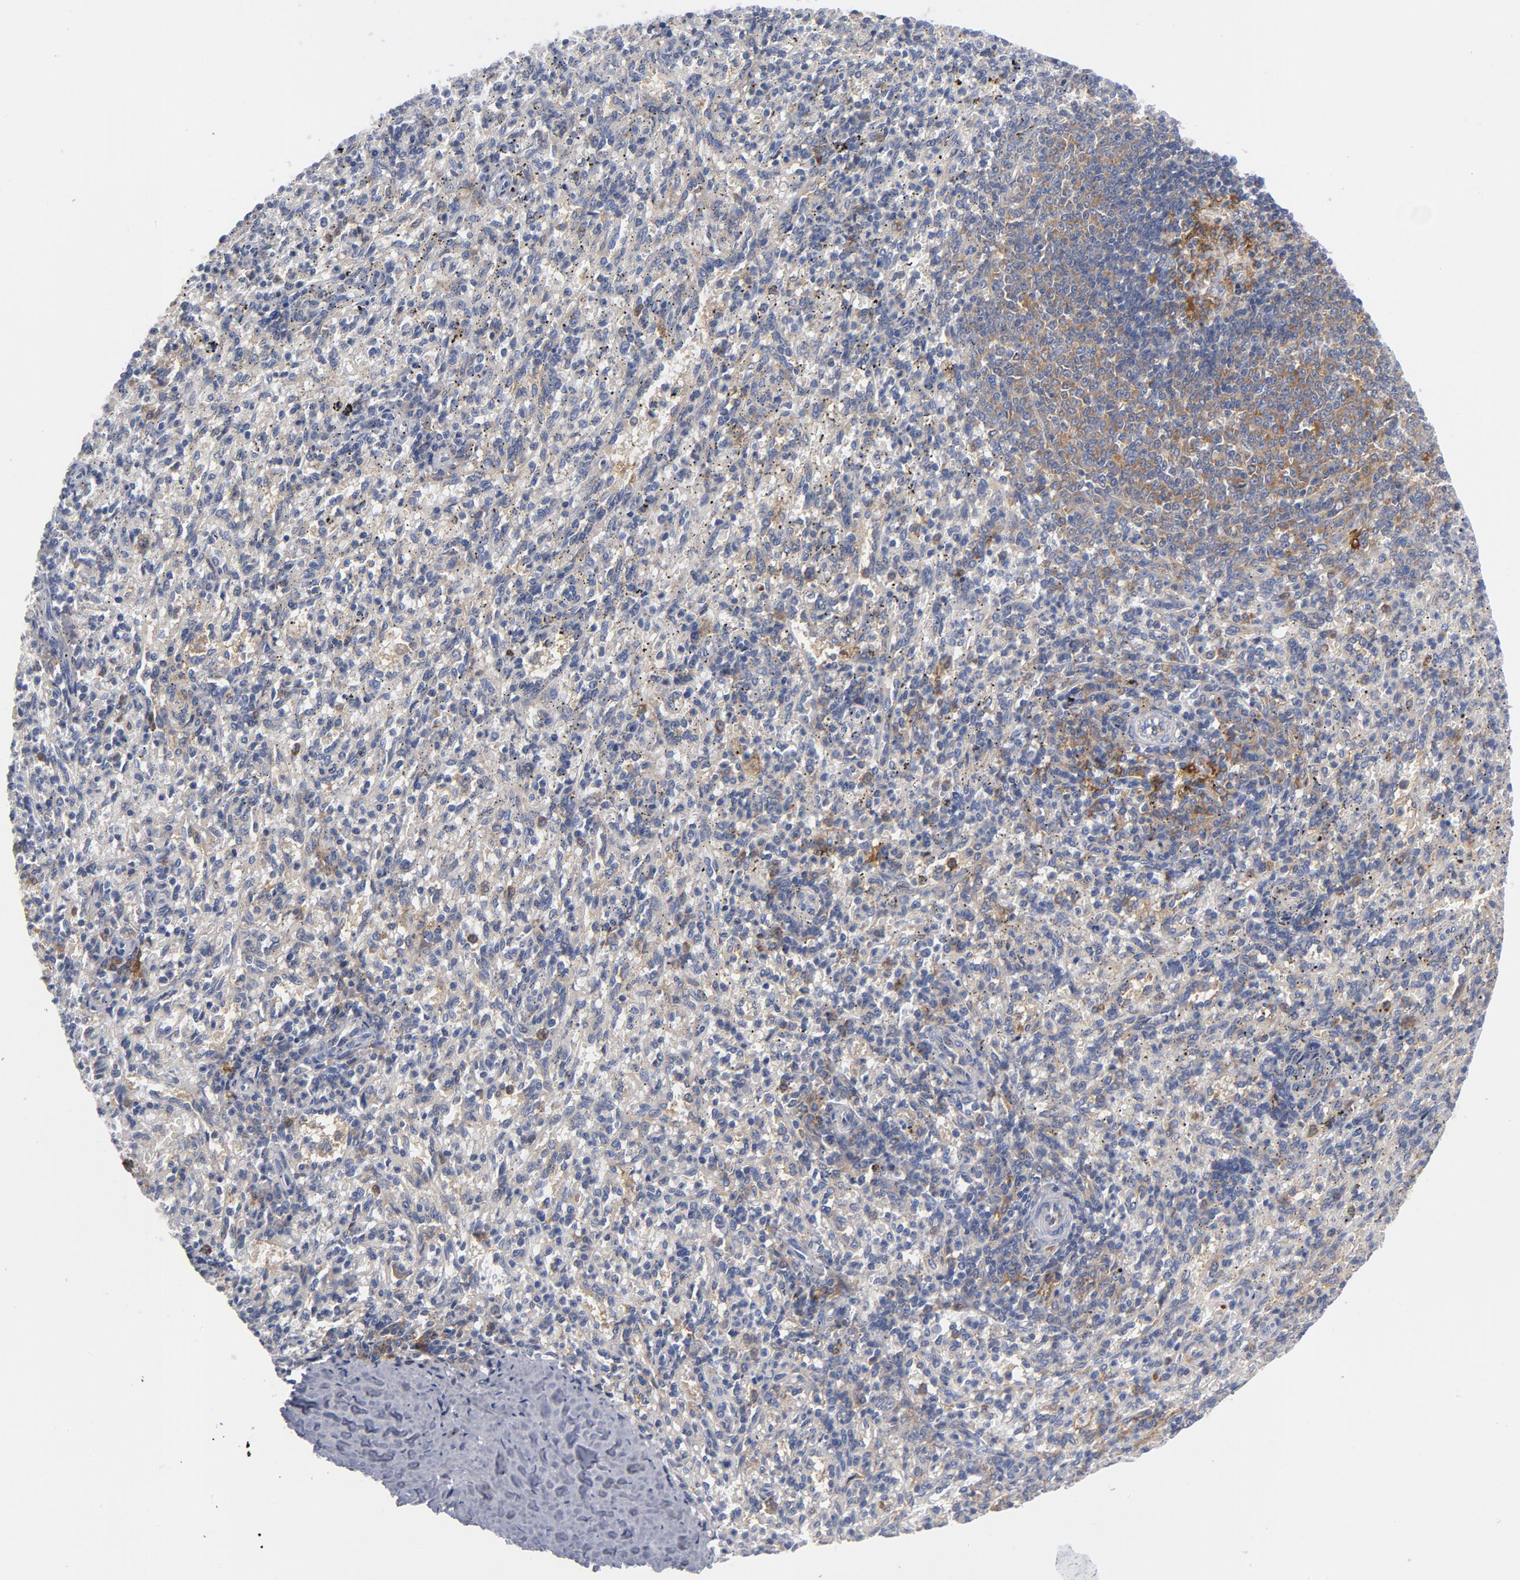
{"staining": {"intensity": "moderate", "quantity": "<25%", "location": "cytoplasmic/membranous"}, "tissue": "spleen", "cell_type": "Cells in red pulp", "image_type": "normal", "snomed": [{"axis": "morphology", "description": "Normal tissue, NOS"}, {"axis": "topography", "description": "Spleen"}], "caption": "Protein staining shows moderate cytoplasmic/membranous expression in about <25% of cells in red pulp in normal spleen. The protein of interest is stained brown, and the nuclei are stained in blue (DAB IHC with brightfield microscopy, high magnification).", "gene": "CD86", "patient": {"sex": "female", "age": 10}}